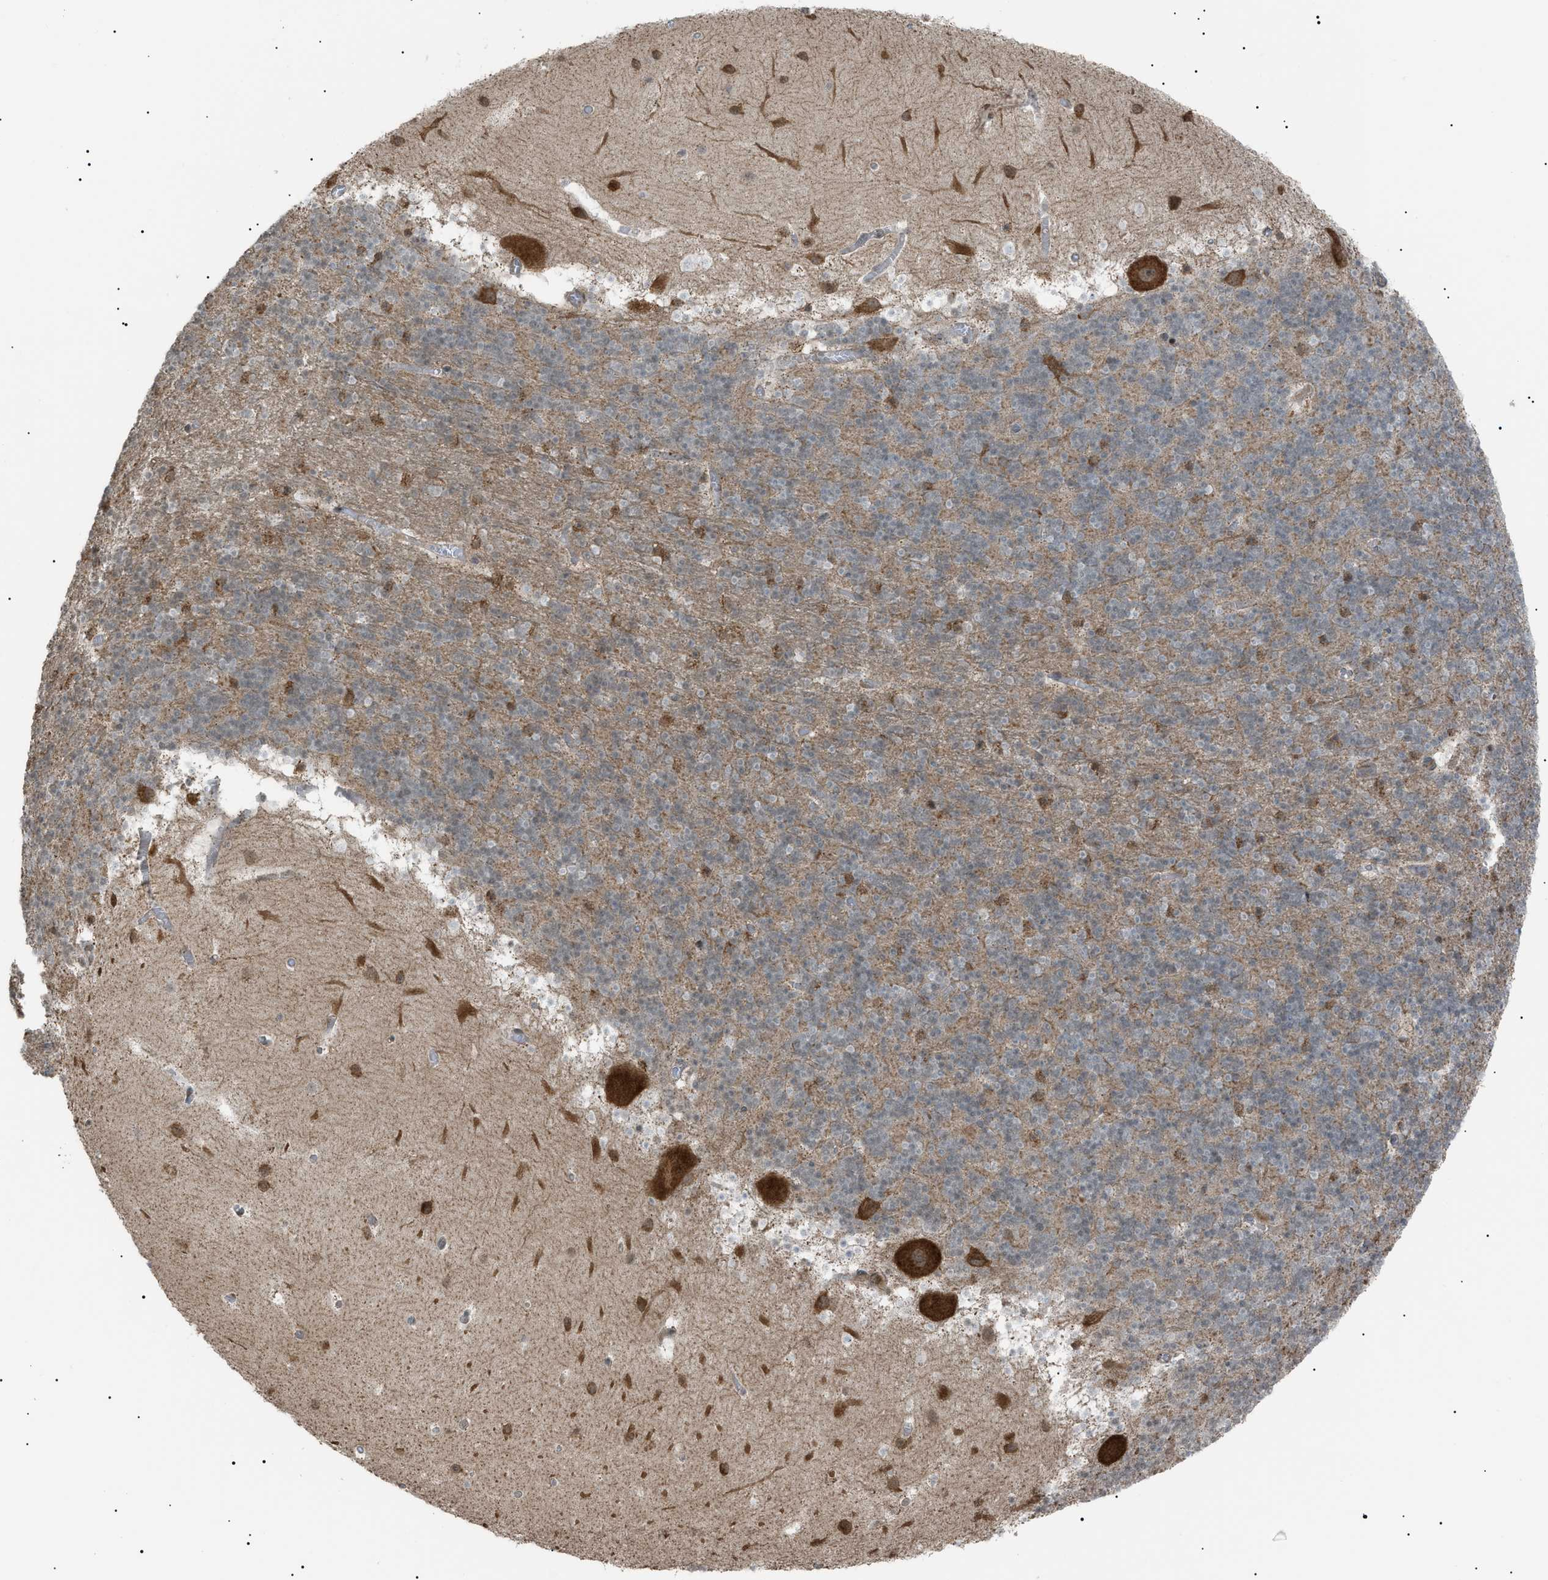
{"staining": {"intensity": "moderate", "quantity": "<25%", "location": "cytoplasmic/membranous"}, "tissue": "cerebellum", "cell_type": "Cells in granular layer", "image_type": "normal", "snomed": [{"axis": "morphology", "description": "Normal tissue, NOS"}, {"axis": "topography", "description": "Cerebellum"}], "caption": "A high-resolution image shows immunohistochemistry (IHC) staining of benign cerebellum, which displays moderate cytoplasmic/membranous staining in approximately <25% of cells in granular layer.", "gene": "LPIN2", "patient": {"sex": "male", "age": 45}}